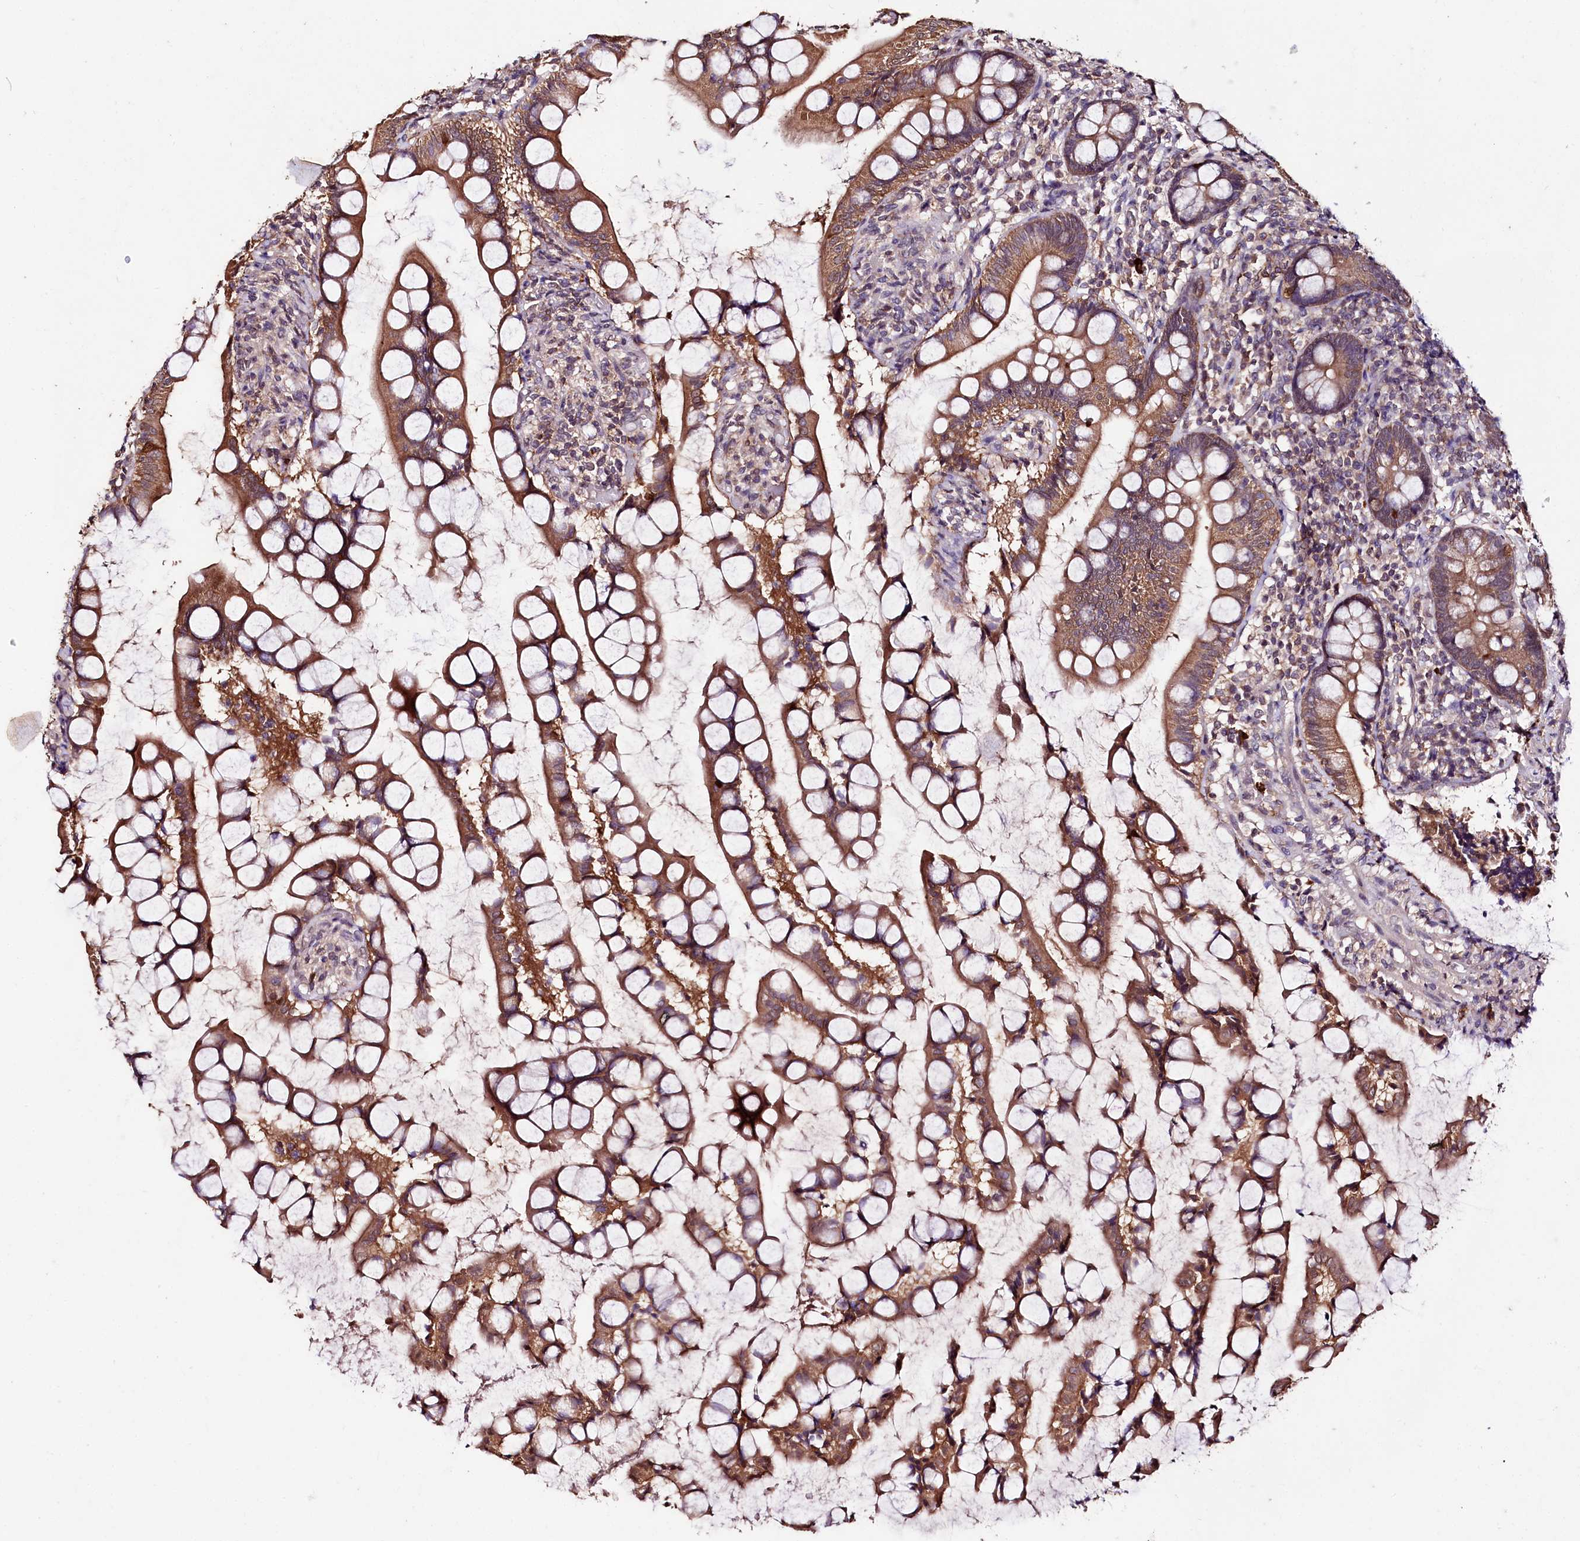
{"staining": {"intensity": "moderate", "quantity": ">75%", "location": "cytoplasmic/membranous"}, "tissue": "small intestine", "cell_type": "Glandular cells", "image_type": "normal", "snomed": [{"axis": "morphology", "description": "Normal tissue, NOS"}, {"axis": "topography", "description": "Small intestine"}], "caption": "Brown immunohistochemical staining in normal human small intestine shows moderate cytoplasmic/membranous positivity in about >75% of glandular cells. The protein of interest is stained brown, and the nuclei are stained in blue (DAB IHC with brightfield microscopy, high magnification).", "gene": "KLRB1", "patient": {"sex": "male", "age": 52}}